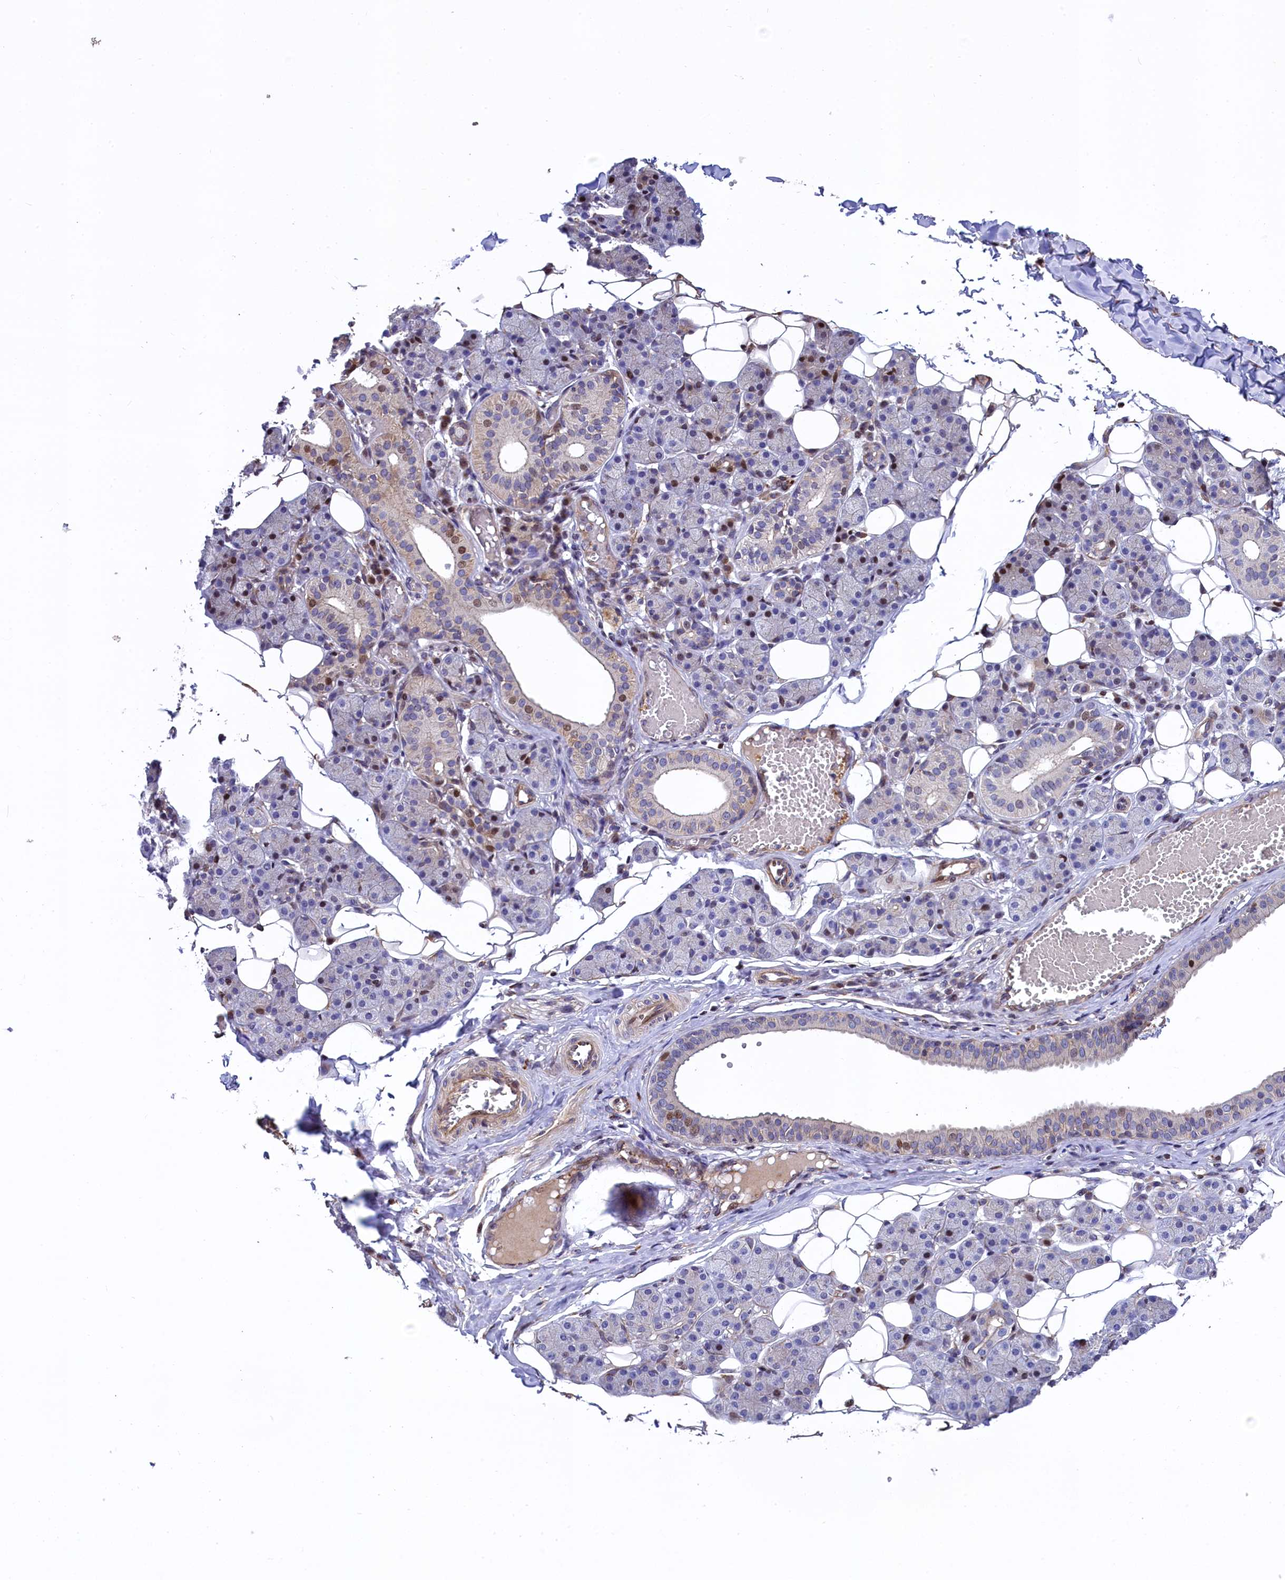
{"staining": {"intensity": "moderate", "quantity": "<25%", "location": "nuclear"}, "tissue": "salivary gland", "cell_type": "Glandular cells", "image_type": "normal", "snomed": [{"axis": "morphology", "description": "Normal tissue, NOS"}, {"axis": "topography", "description": "Salivary gland"}], "caption": "A brown stain shows moderate nuclear staining of a protein in glandular cells of unremarkable salivary gland.", "gene": "TGDS", "patient": {"sex": "female", "age": 33}}